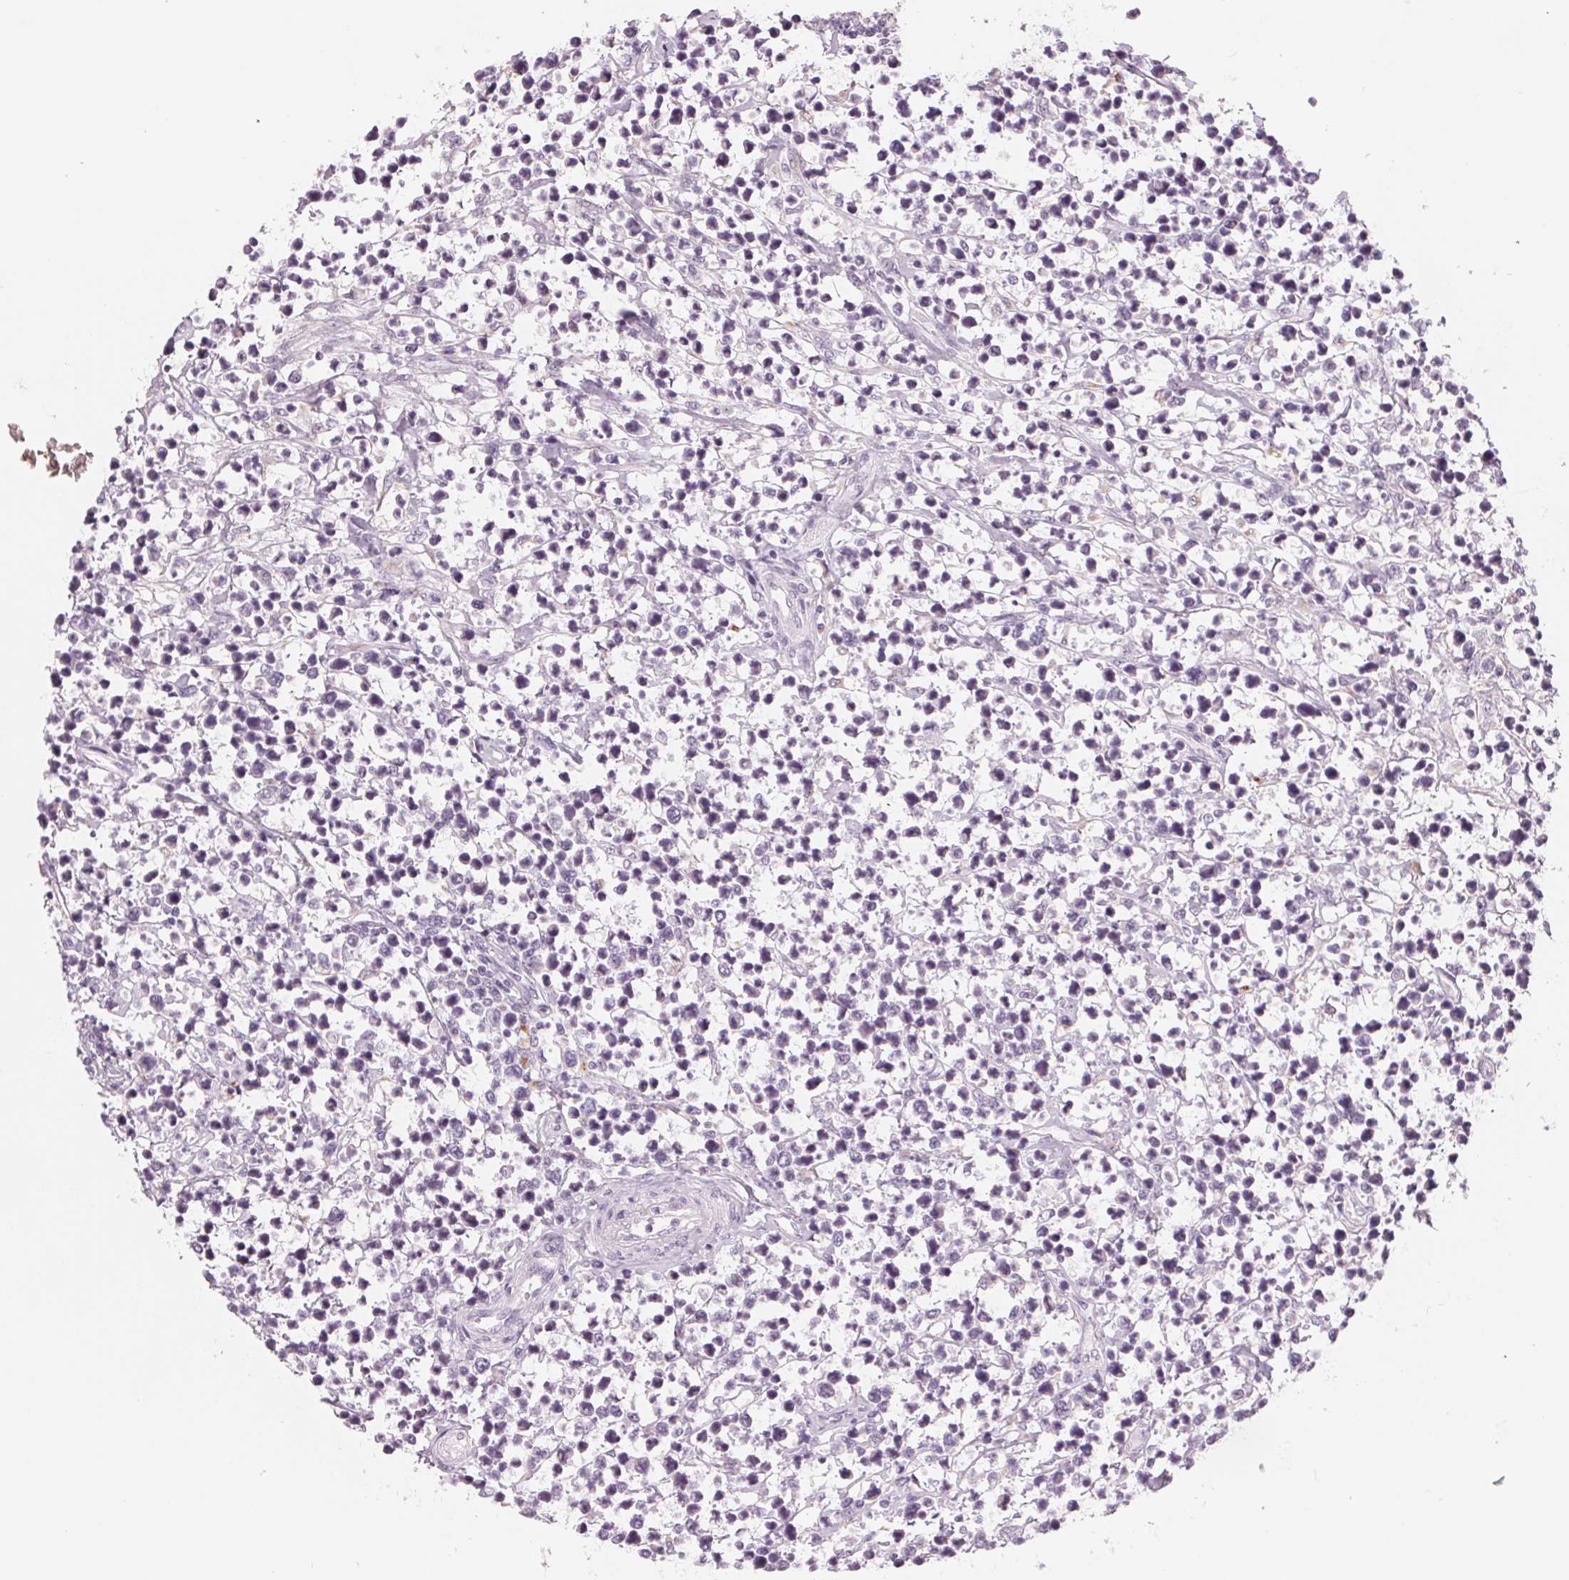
{"staining": {"intensity": "negative", "quantity": "none", "location": "none"}, "tissue": "lymphoma", "cell_type": "Tumor cells", "image_type": "cancer", "snomed": [{"axis": "morphology", "description": "Malignant lymphoma, non-Hodgkin's type, High grade"}, {"axis": "topography", "description": "Soft tissue"}], "caption": "The immunohistochemistry histopathology image has no significant positivity in tumor cells of lymphoma tissue.", "gene": "IL9R", "patient": {"sex": "female", "age": 56}}